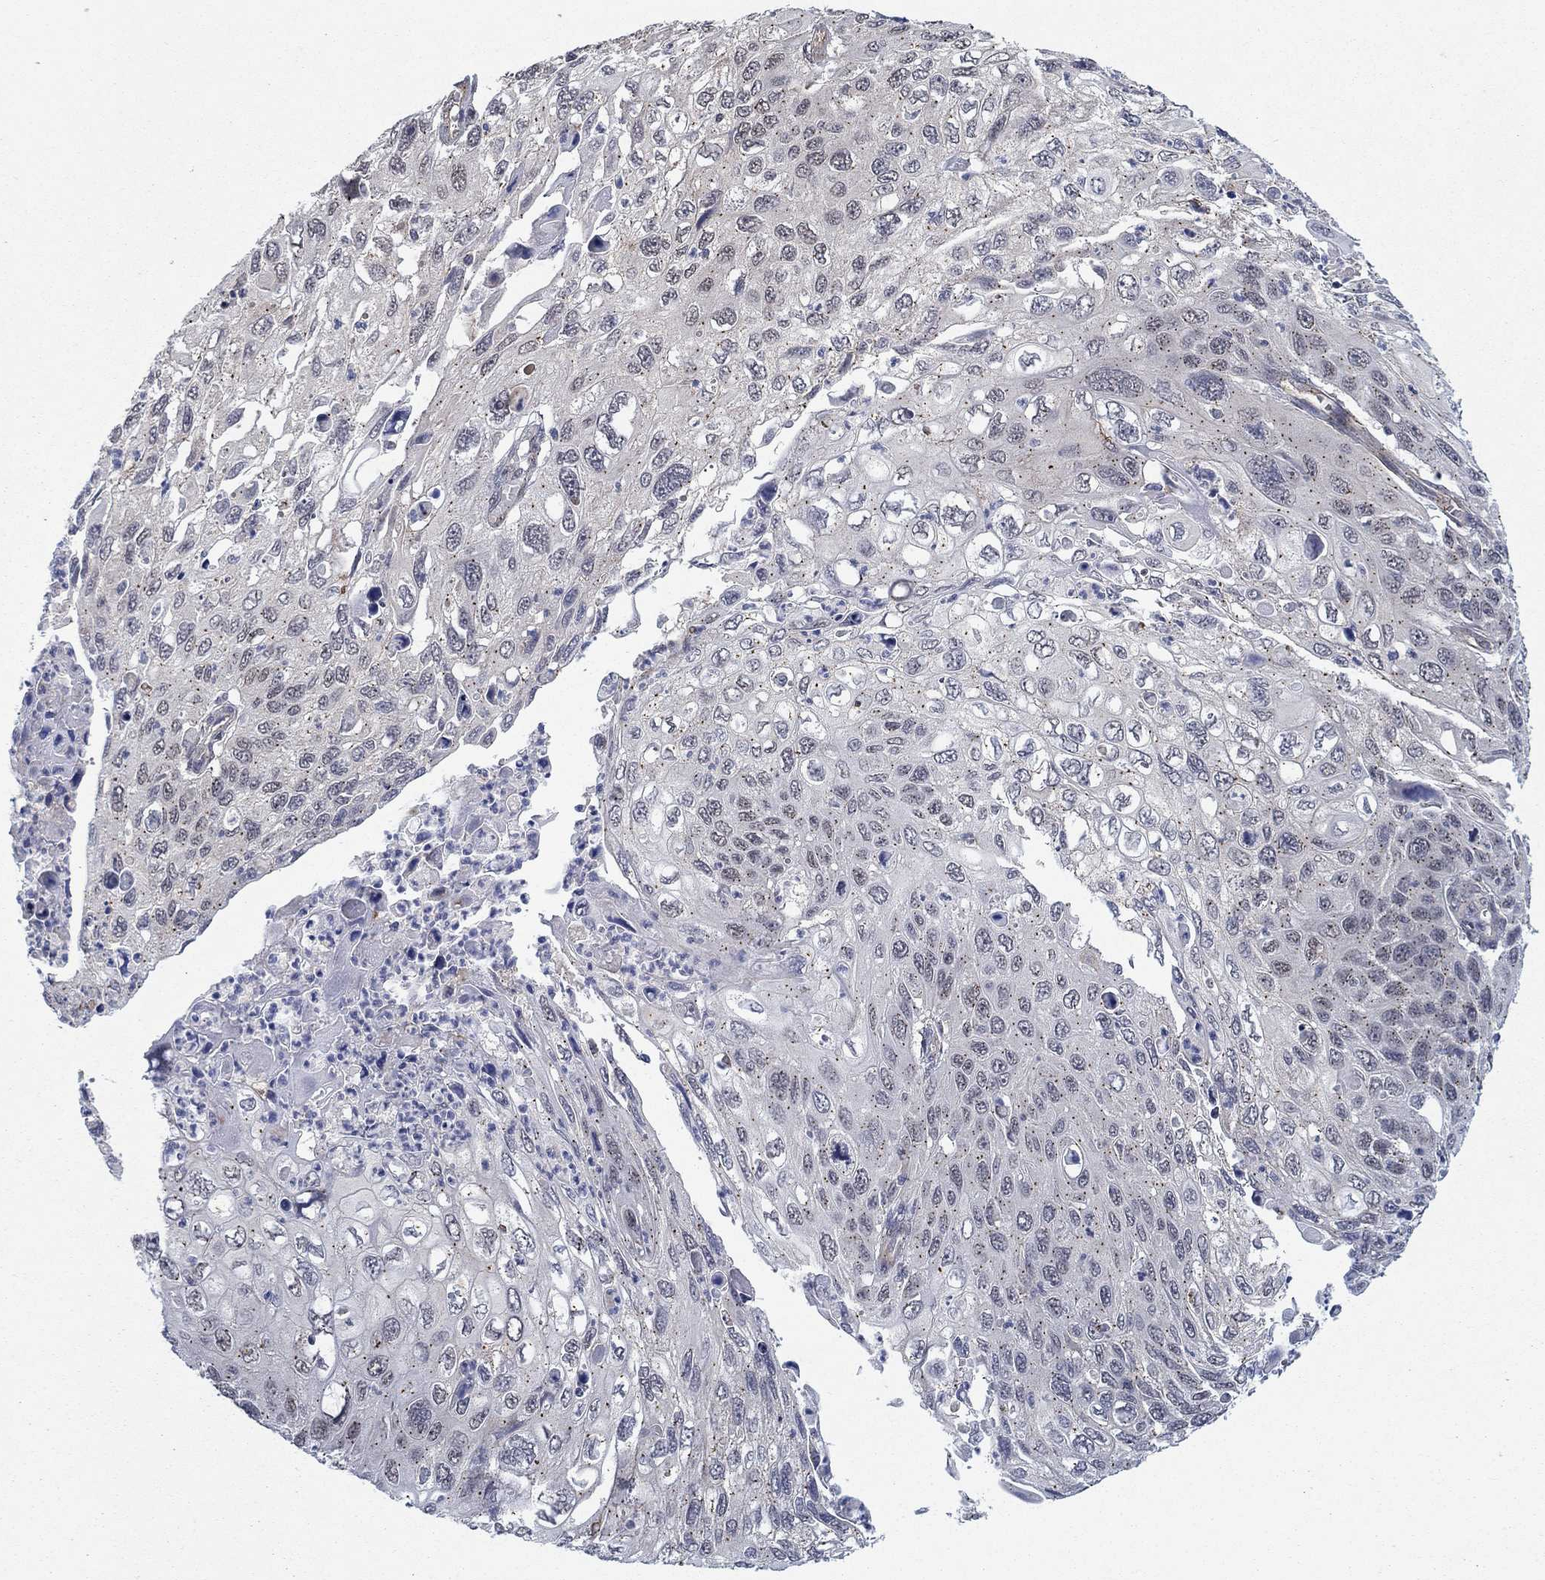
{"staining": {"intensity": "moderate", "quantity": "25%-75%", "location": "cytoplasmic/membranous,nuclear"}, "tissue": "cervical cancer", "cell_type": "Tumor cells", "image_type": "cancer", "snomed": [{"axis": "morphology", "description": "Squamous cell carcinoma, NOS"}, {"axis": "topography", "description": "Cervix"}], "caption": "Immunohistochemistry (IHC) staining of cervical cancer (squamous cell carcinoma), which displays medium levels of moderate cytoplasmic/membranous and nuclear staining in about 25%-75% of tumor cells indicating moderate cytoplasmic/membranous and nuclear protein positivity. The staining was performed using DAB (3,3'-diaminobenzidine) (brown) for protein detection and nuclei were counterstained in hematoxylin (blue).", "gene": "SH3RF1", "patient": {"sex": "female", "age": 70}}